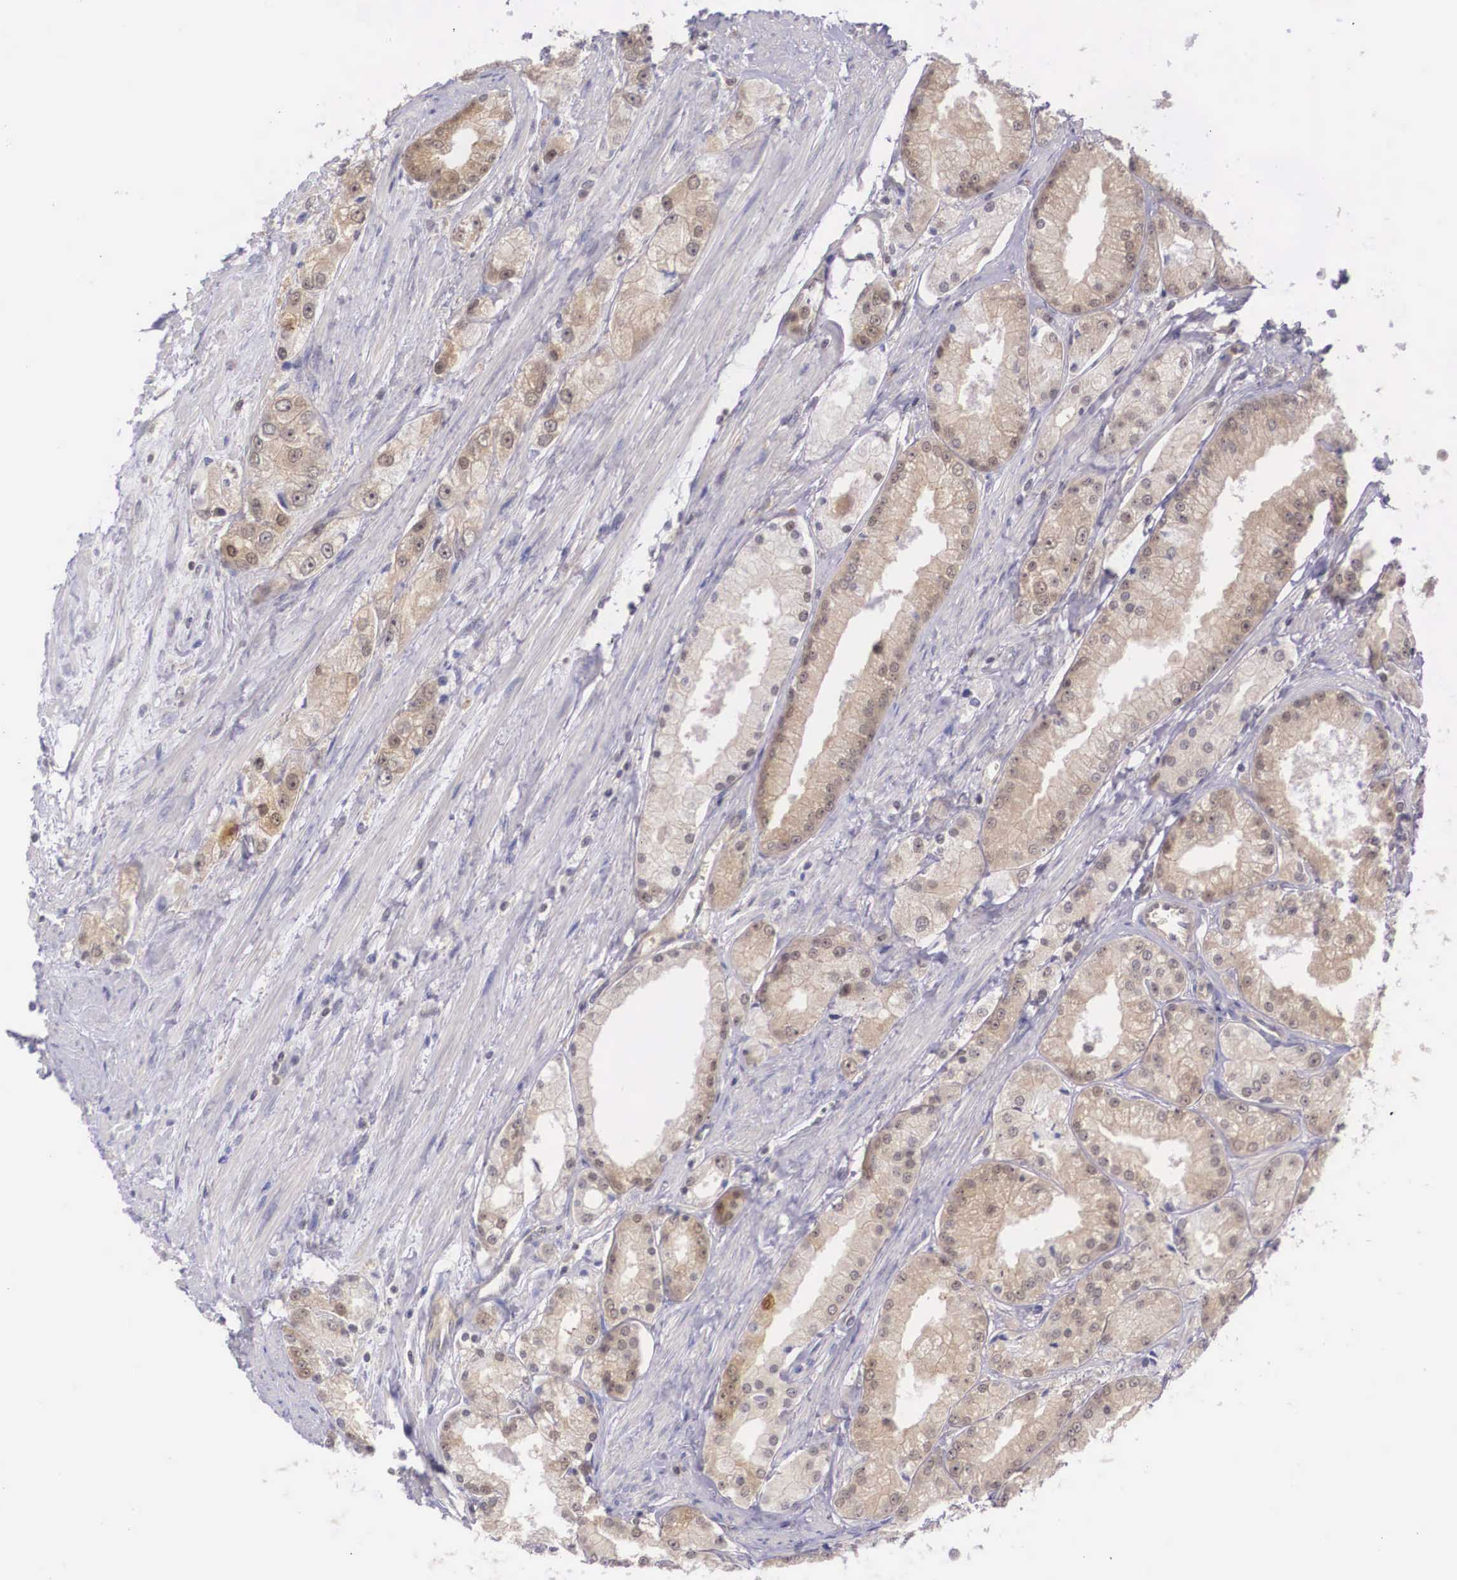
{"staining": {"intensity": "moderate", "quantity": ">75%", "location": "cytoplasmic/membranous"}, "tissue": "prostate cancer", "cell_type": "Tumor cells", "image_type": "cancer", "snomed": [{"axis": "morphology", "description": "Adenocarcinoma, Medium grade"}, {"axis": "topography", "description": "Prostate"}], "caption": "Moderate cytoplasmic/membranous staining is appreciated in approximately >75% of tumor cells in prostate cancer (medium-grade adenocarcinoma). The protein of interest is shown in brown color, while the nuclei are stained blue.", "gene": "IGBP1", "patient": {"sex": "male", "age": 72}}